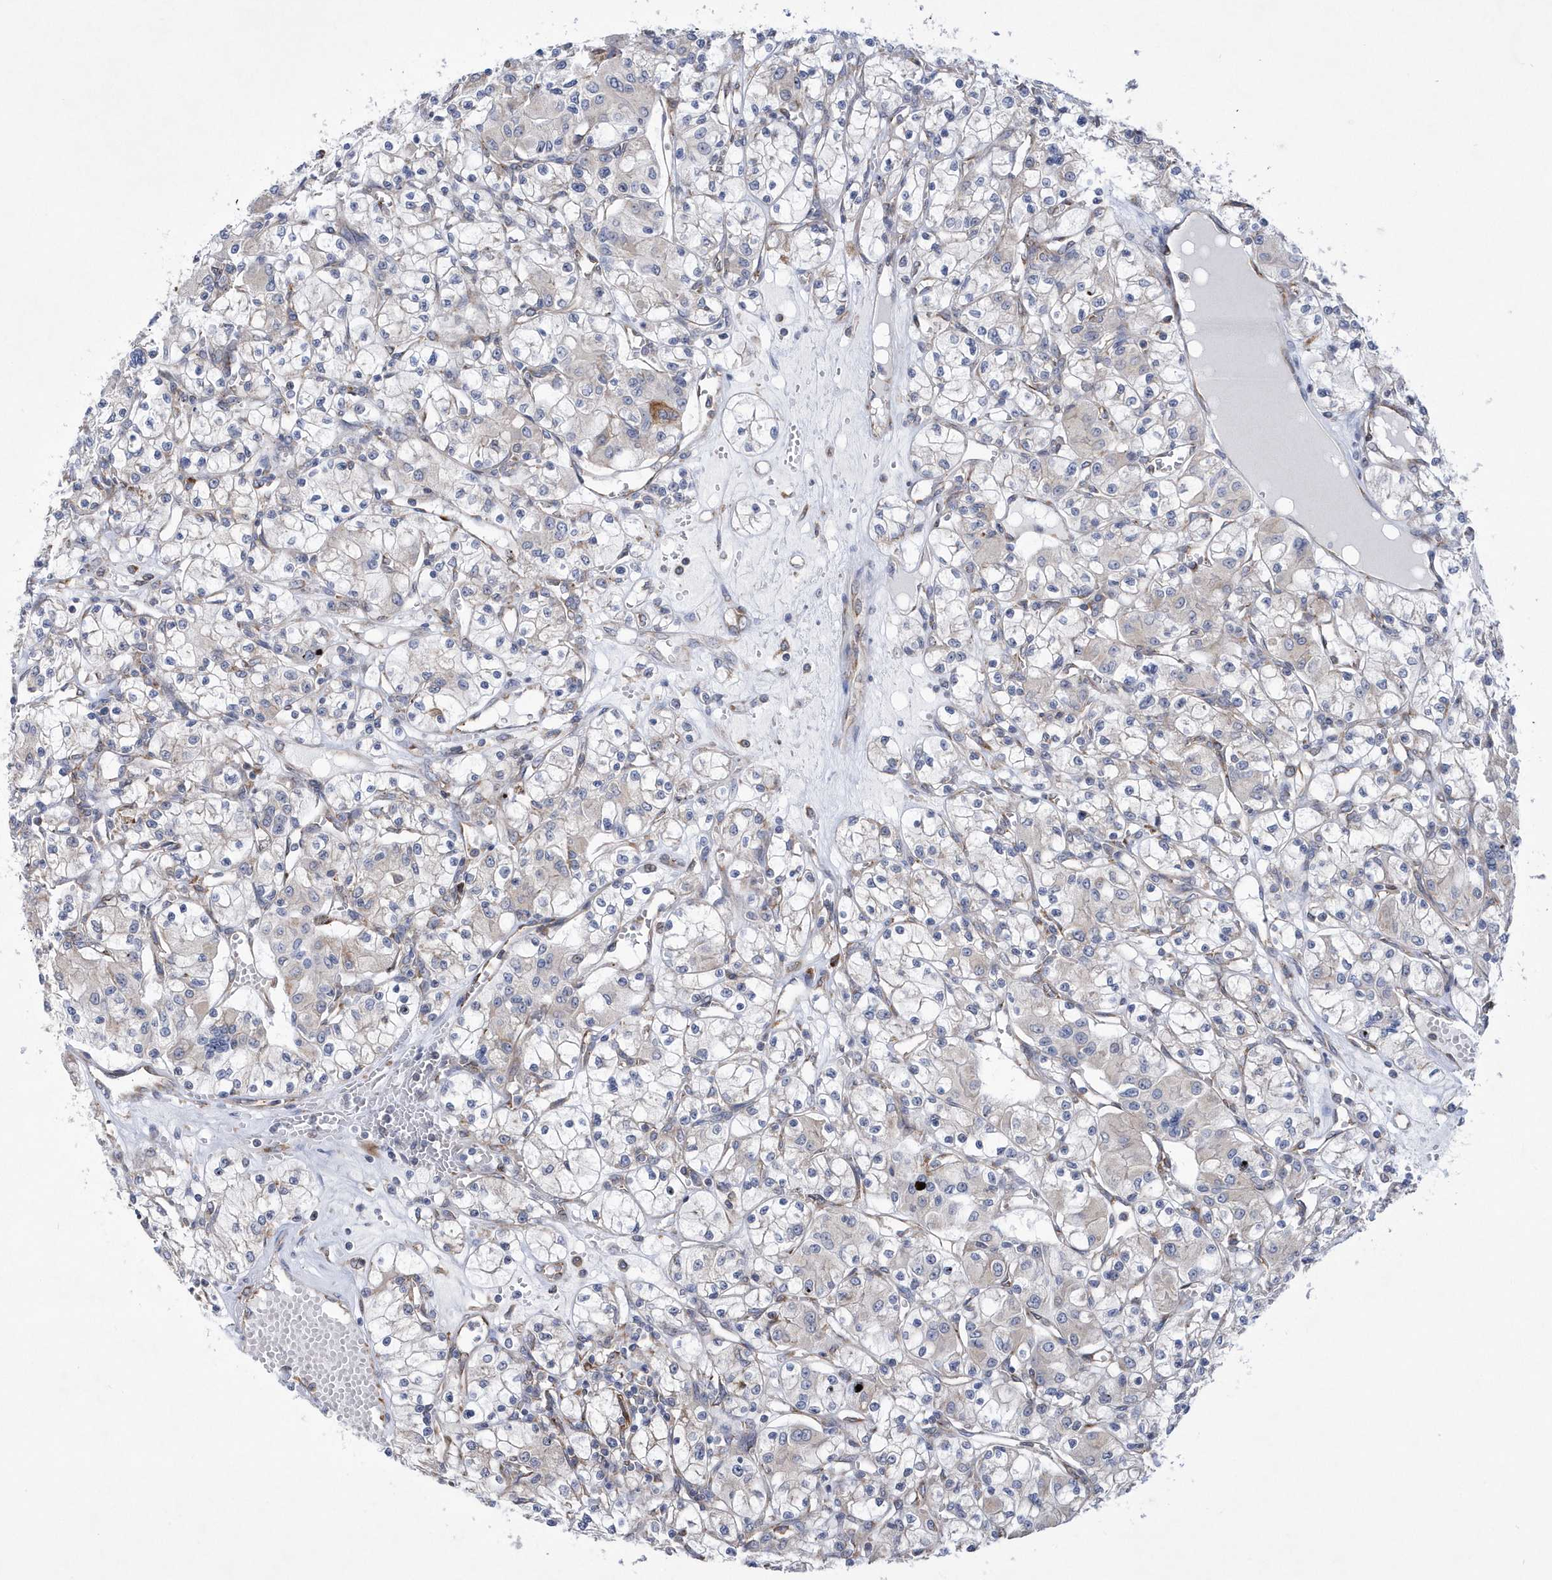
{"staining": {"intensity": "negative", "quantity": "none", "location": "none"}, "tissue": "renal cancer", "cell_type": "Tumor cells", "image_type": "cancer", "snomed": [{"axis": "morphology", "description": "Adenocarcinoma, NOS"}, {"axis": "topography", "description": "Kidney"}], "caption": "Photomicrograph shows no significant protein positivity in tumor cells of adenocarcinoma (renal). (Brightfield microscopy of DAB IHC at high magnification).", "gene": "MED31", "patient": {"sex": "female", "age": 59}}